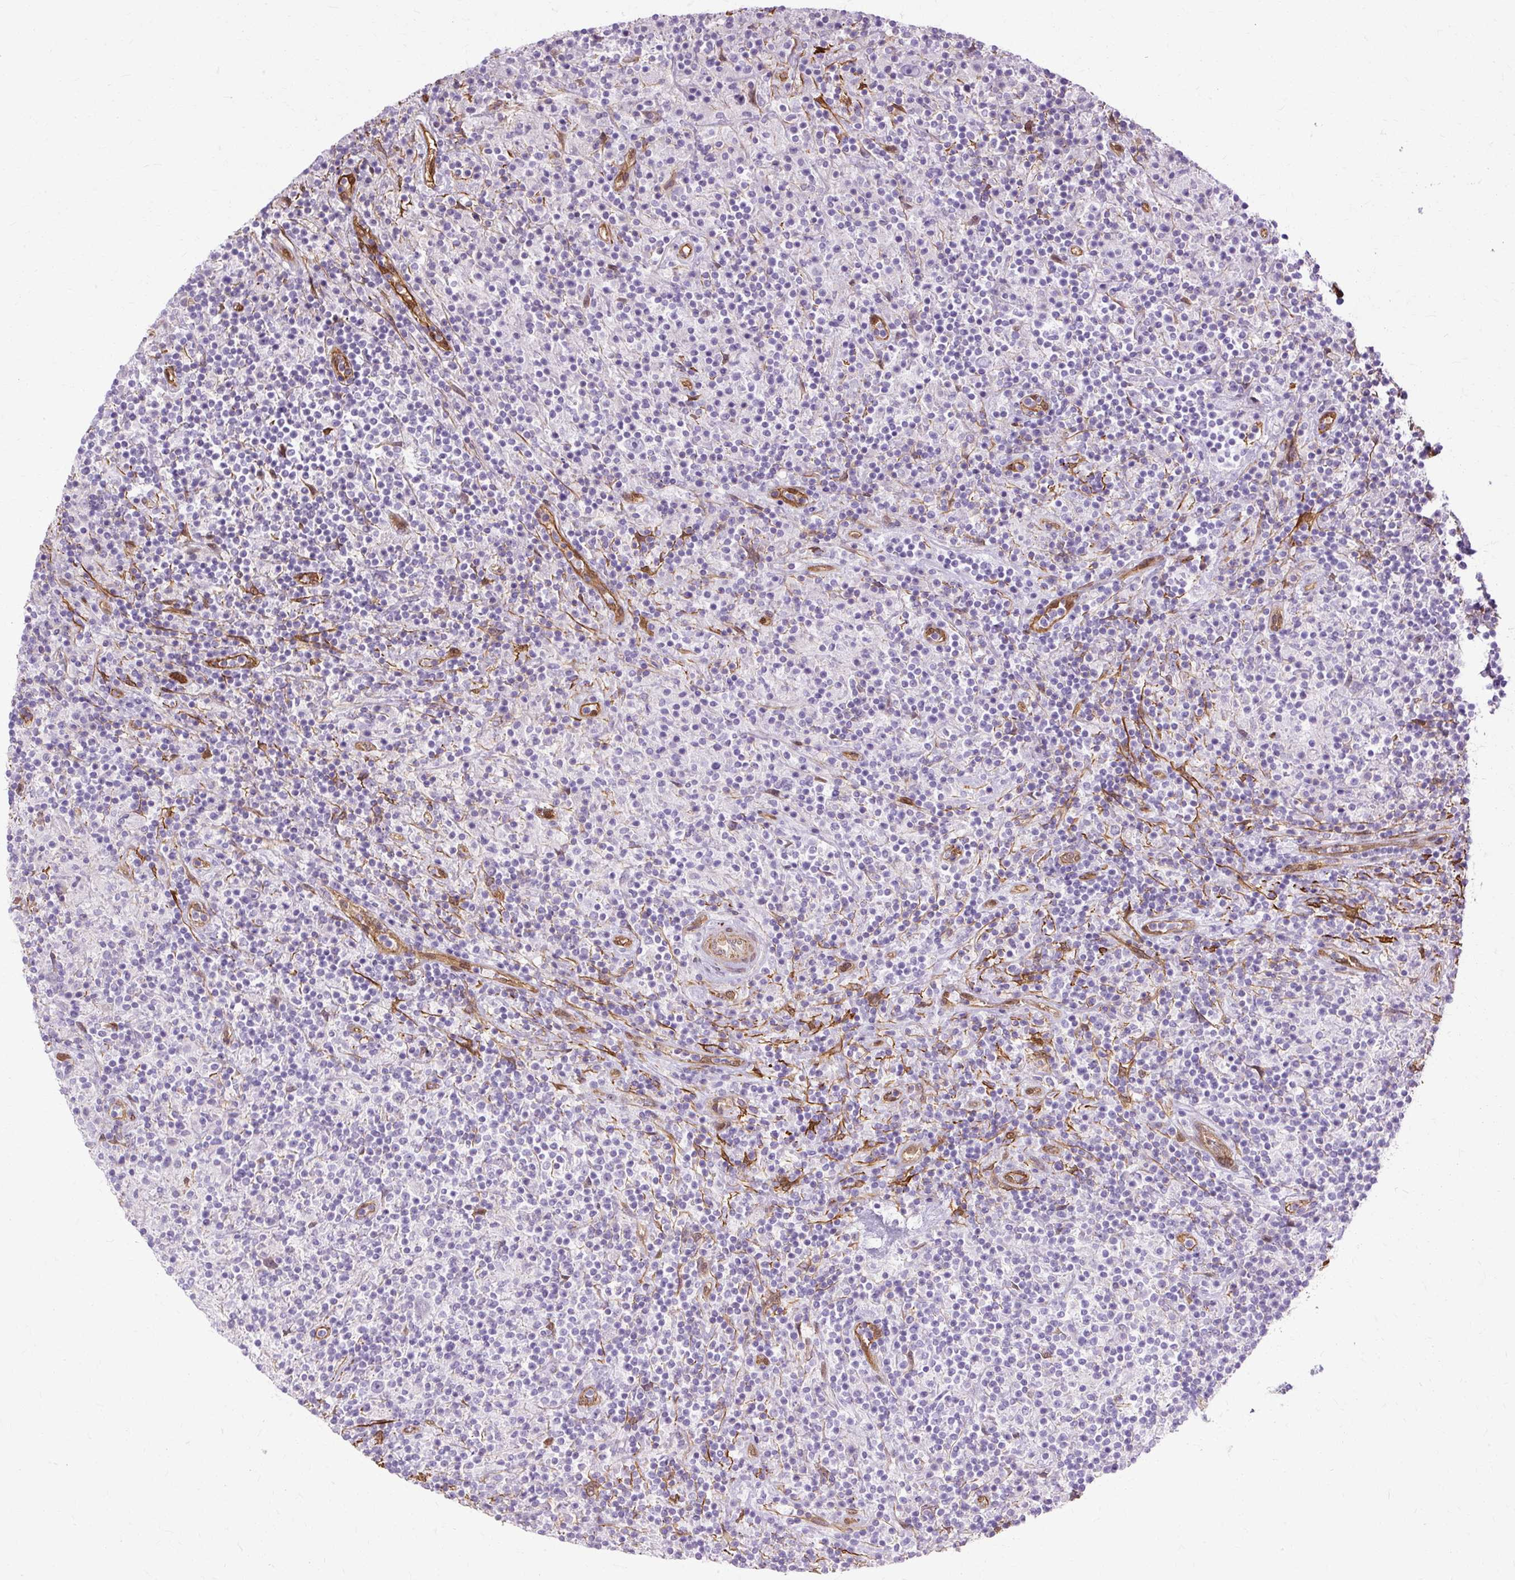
{"staining": {"intensity": "negative", "quantity": "none", "location": "none"}, "tissue": "lymphoma", "cell_type": "Tumor cells", "image_type": "cancer", "snomed": [{"axis": "morphology", "description": "Hodgkin's disease, NOS"}, {"axis": "topography", "description": "Lymph node"}], "caption": "This is an immunohistochemistry photomicrograph of human Hodgkin's disease. There is no expression in tumor cells.", "gene": "CNN3", "patient": {"sex": "male", "age": 70}}